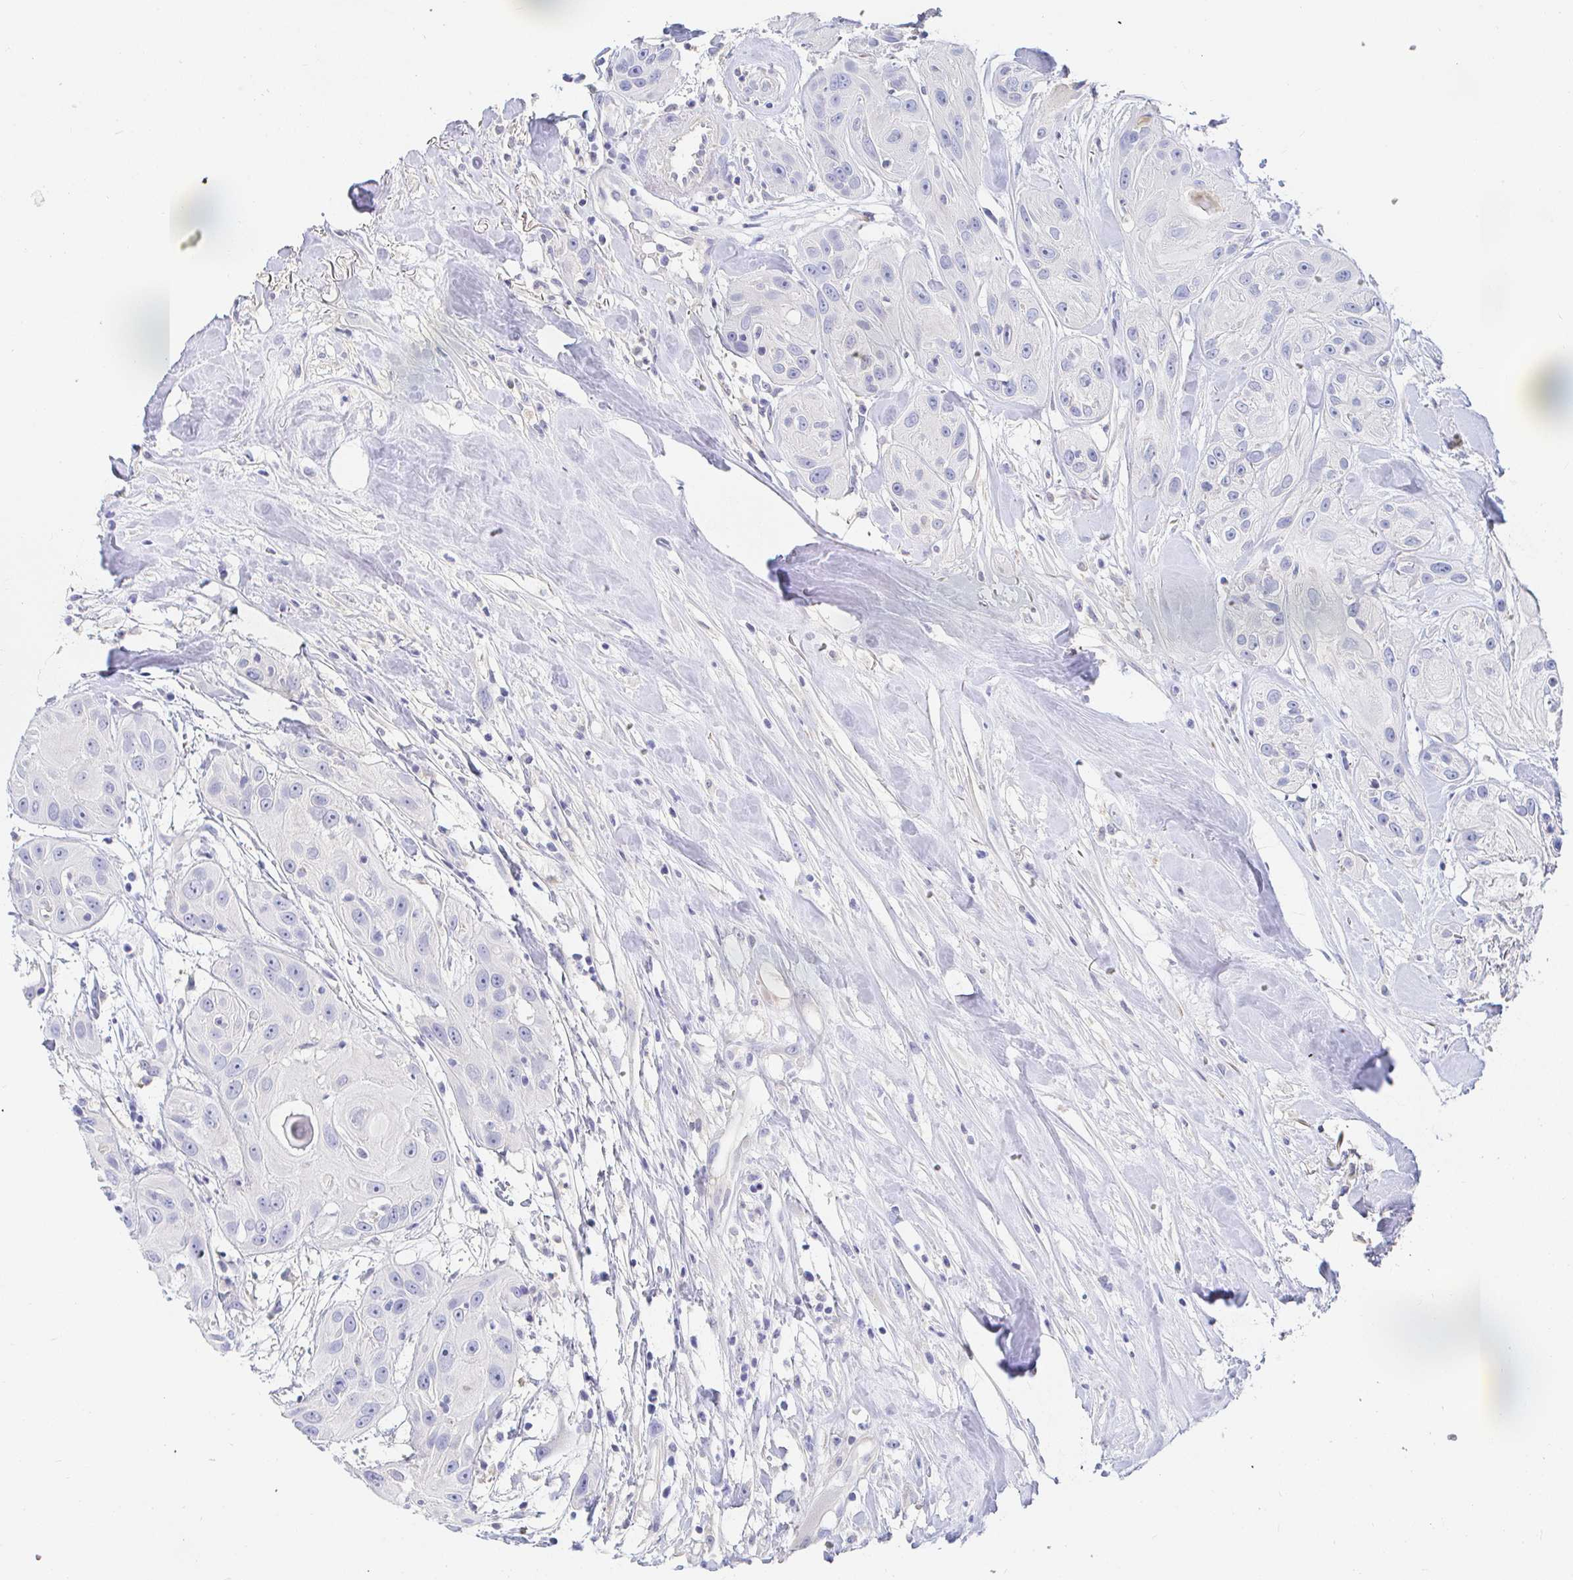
{"staining": {"intensity": "negative", "quantity": "none", "location": "none"}, "tissue": "head and neck cancer", "cell_type": "Tumor cells", "image_type": "cancer", "snomed": [{"axis": "morphology", "description": "Squamous cell carcinoma, NOS"}, {"axis": "topography", "description": "Oral tissue"}, {"axis": "topography", "description": "Head-Neck"}], "caption": "DAB immunohistochemical staining of human squamous cell carcinoma (head and neck) exhibits no significant positivity in tumor cells.", "gene": "PDE6B", "patient": {"sex": "male", "age": 77}}